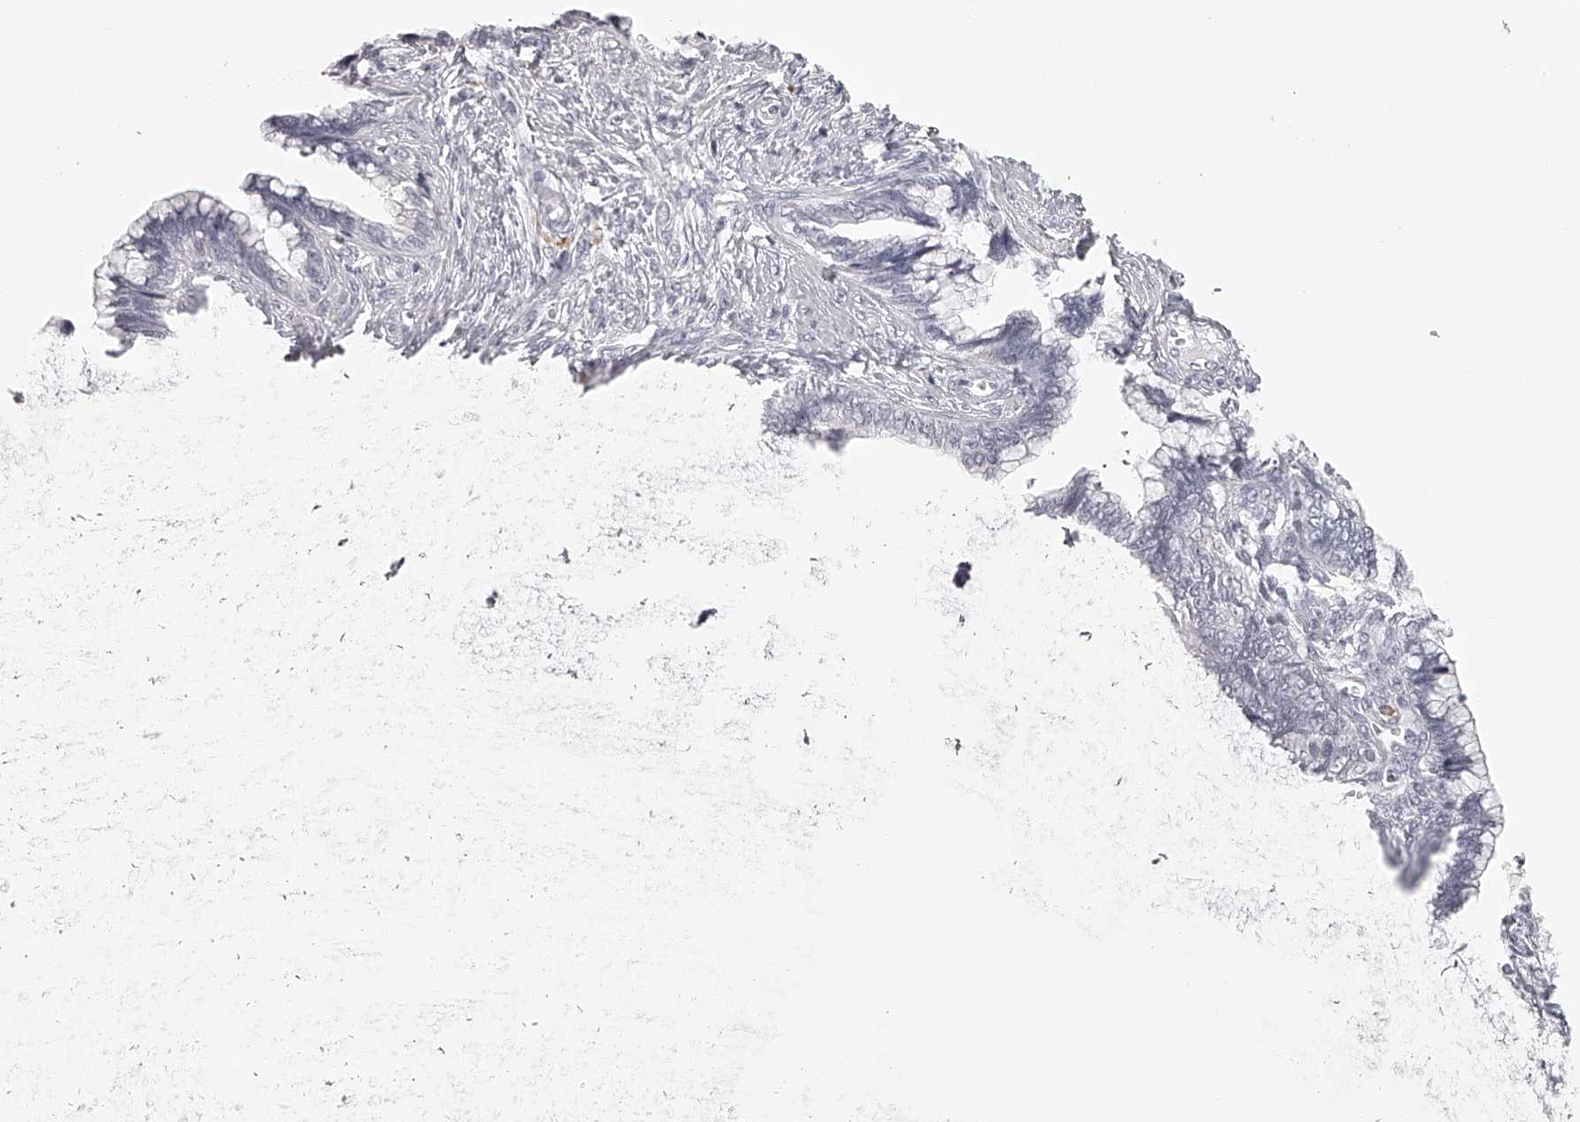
{"staining": {"intensity": "negative", "quantity": "none", "location": "none"}, "tissue": "cervical cancer", "cell_type": "Tumor cells", "image_type": "cancer", "snomed": [{"axis": "morphology", "description": "Adenocarcinoma, NOS"}, {"axis": "topography", "description": "Cervix"}], "caption": "DAB immunohistochemical staining of cervical adenocarcinoma reveals no significant expression in tumor cells.", "gene": "SEC11C", "patient": {"sex": "female", "age": 44}}